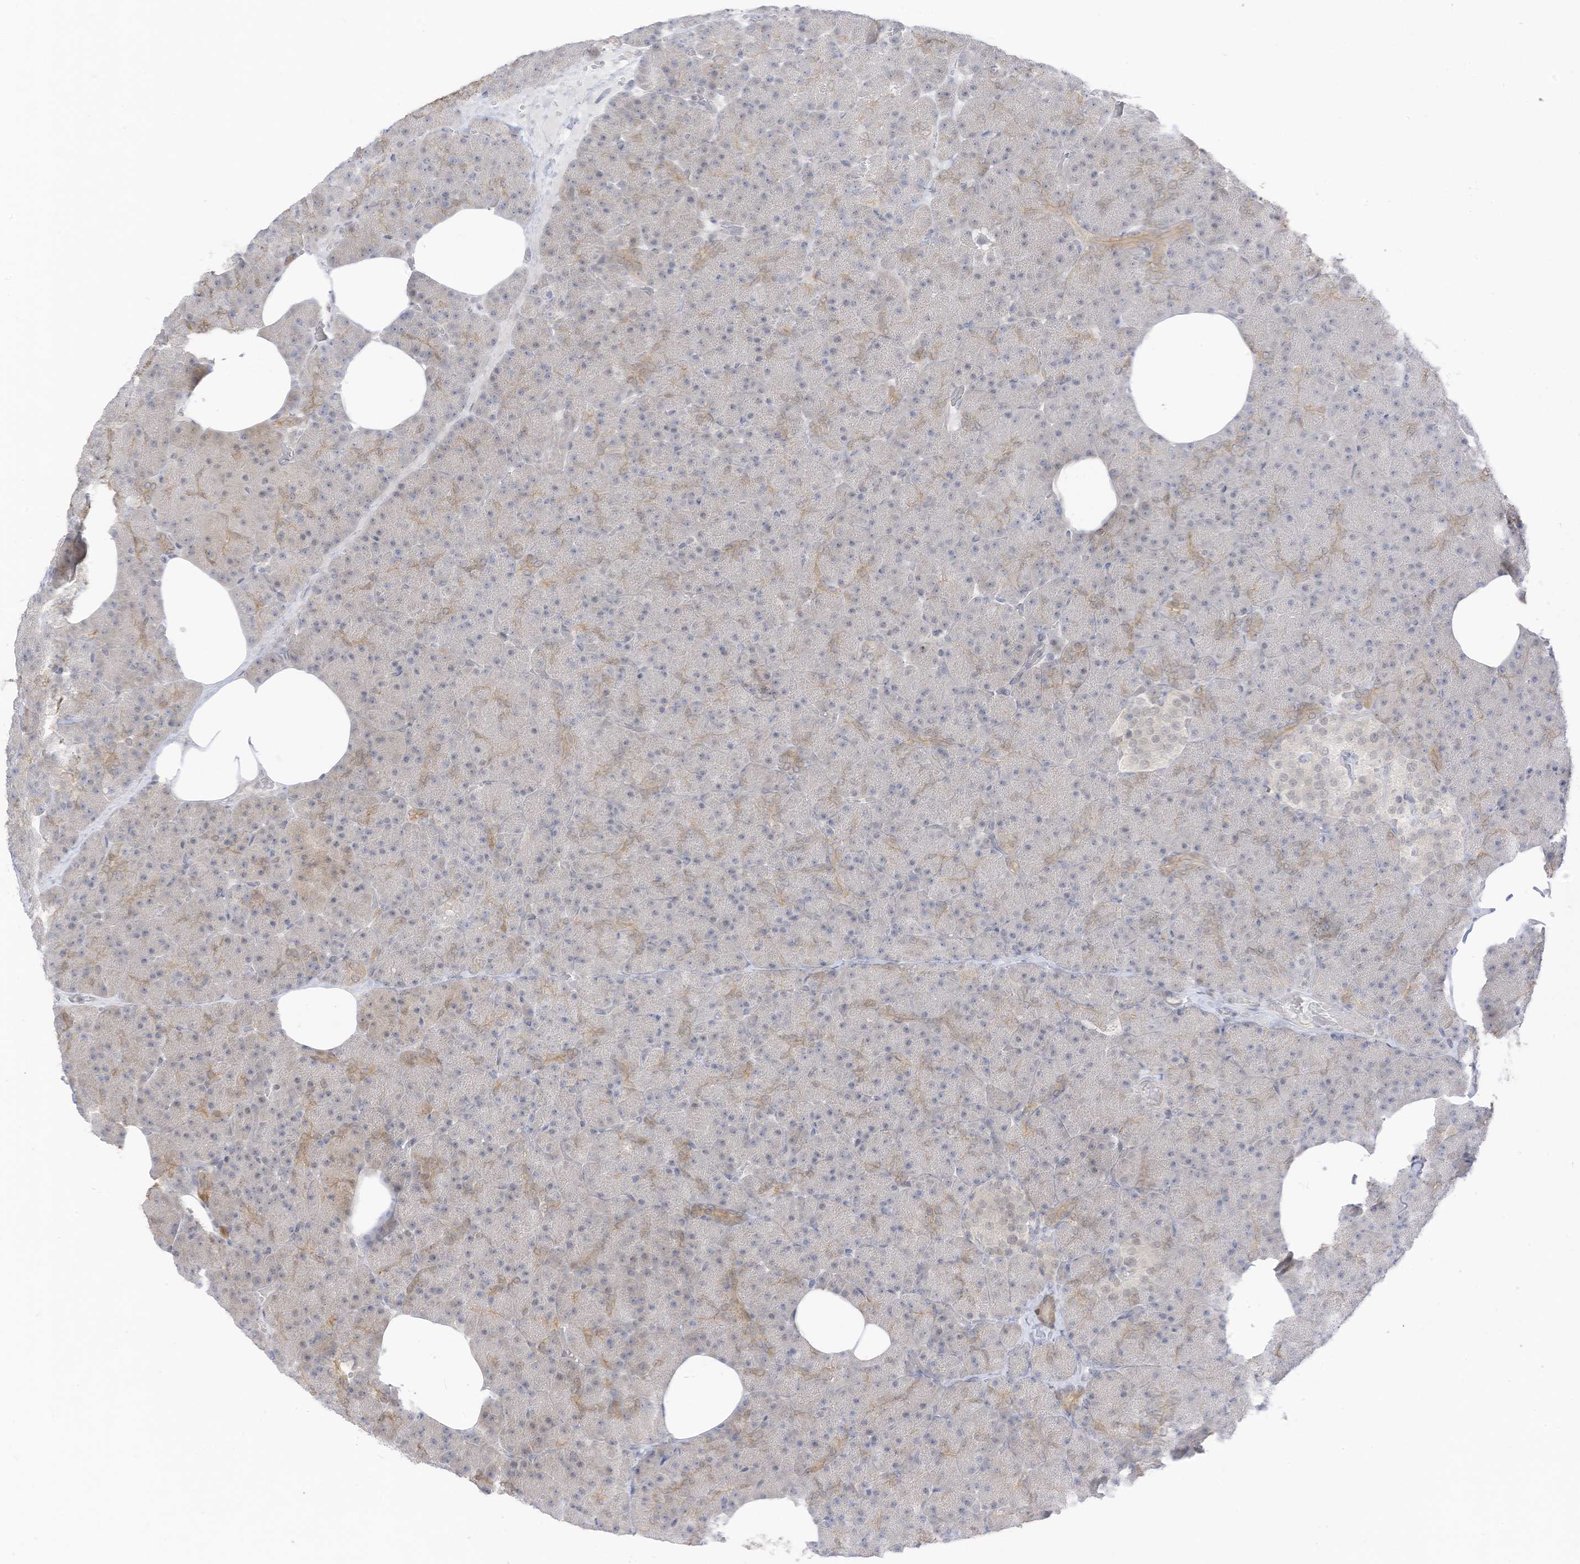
{"staining": {"intensity": "moderate", "quantity": "<25%", "location": "cytoplasmic/membranous"}, "tissue": "pancreas", "cell_type": "Exocrine glandular cells", "image_type": "normal", "snomed": [{"axis": "morphology", "description": "Normal tissue, NOS"}, {"axis": "morphology", "description": "Carcinoid, malignant, NOS"}, {"axis": "topography", "description": "Pancreas"}], "caption": "IHC photomicrograph of normal pancreas stained for a protein (brown), which demonstrates low levels of moderate cytoplasmic/membranous expression in approximately <25% of exocrine glandular cells.", "gene": "ASPRV1", "patient": {"sex": "female", "age": 35}}